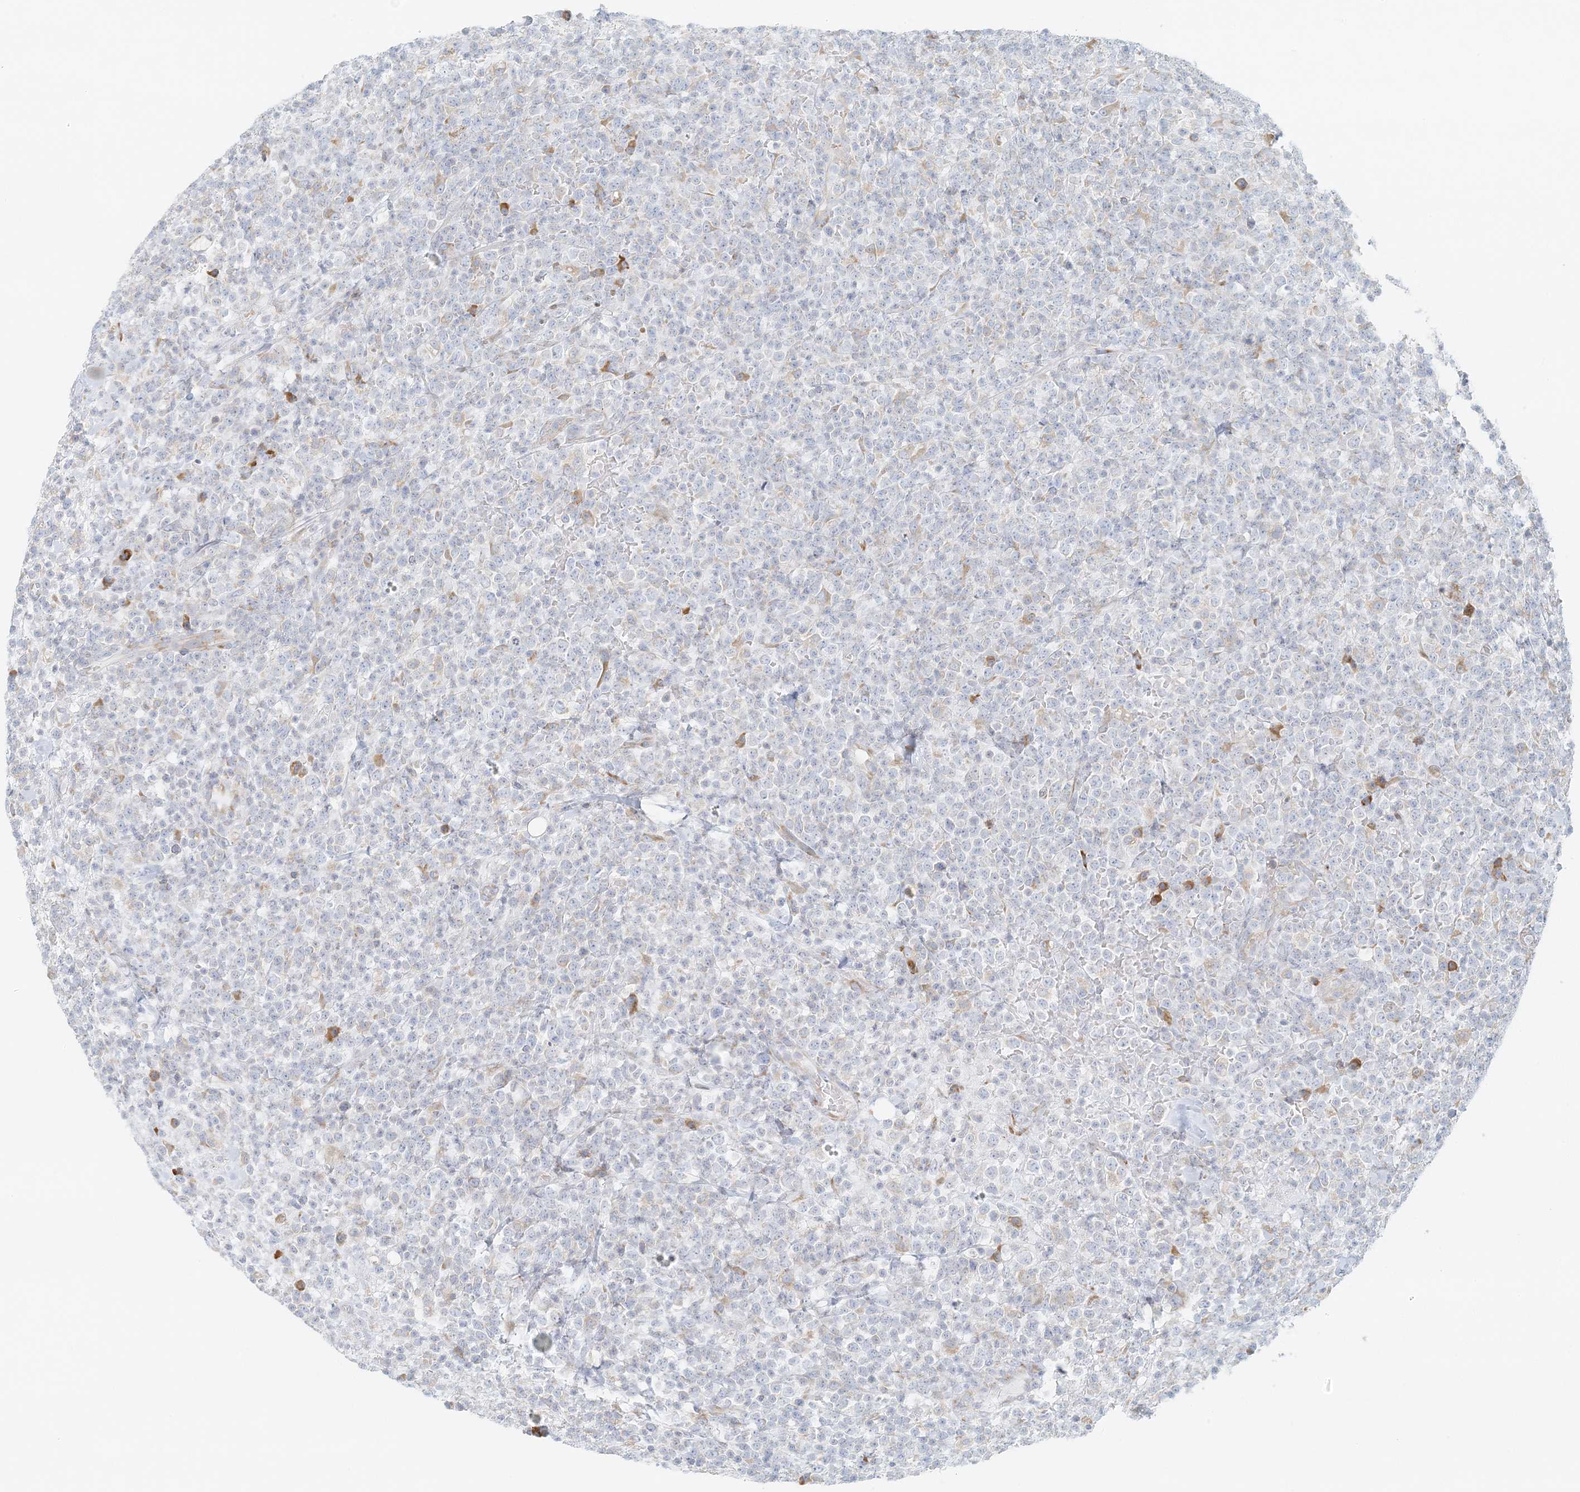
{"staining": {"intensity": "negative", "quantity": "none", "location": "none"}, "tissue": "lymphoma", "cell_type": "Tumor cells", "image_type": "cancer", "snomed": [{"axis": "morphology", "description": "Malignant lymphoma, non-Hodgkin's type, High grade"}, {"axis": "topography", "description": "Colon"}], "caption": "An image of malignant lymphoma, non-Hodgkin's type (high-grade) stained for a protein reveals no brown staining in tumor cells.", "gene": "STK11IP", "patient": {"sex": "female", "age": 53}}